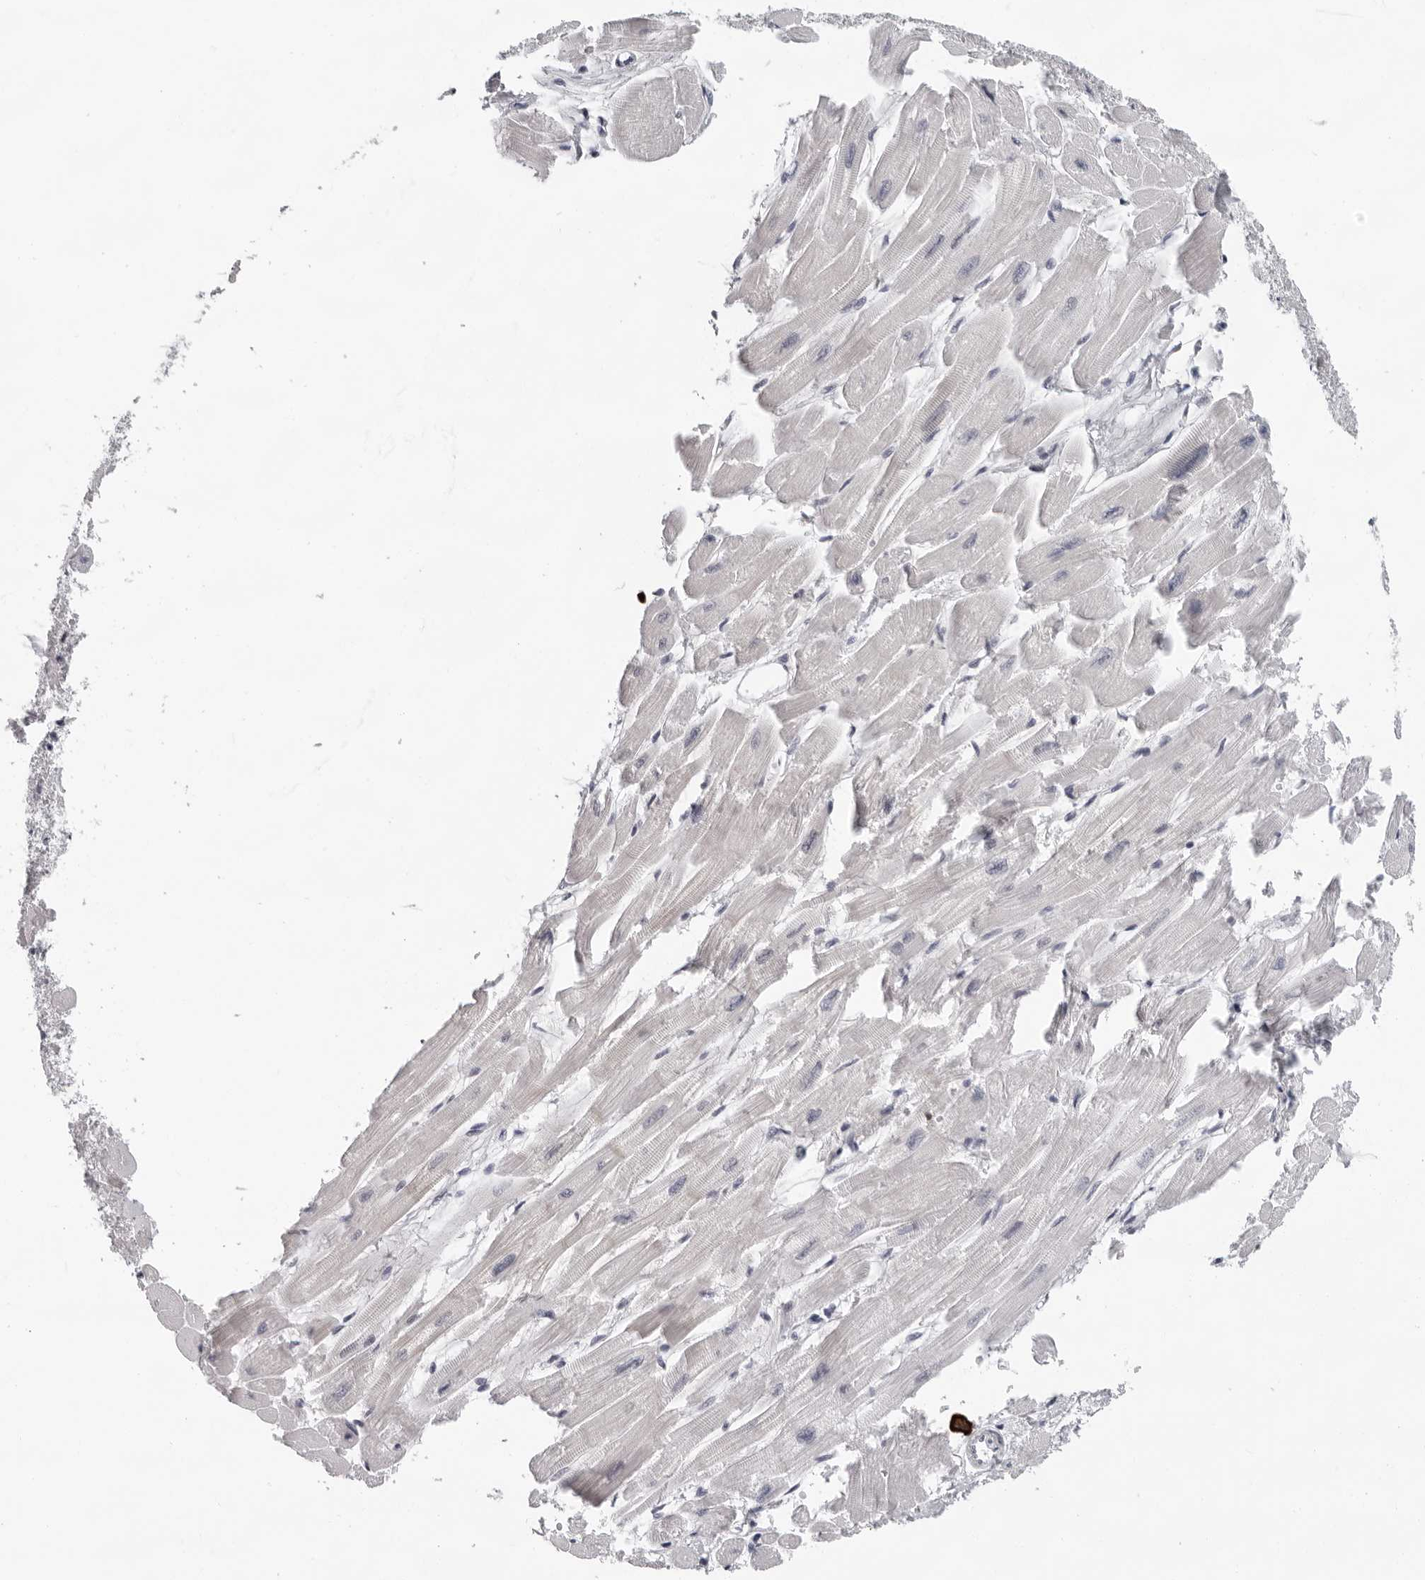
{"staining": {"intensity": "negative", "quantity": "none", "location": "none"}, "tissue": "heart muscle", "cell_type": "Cardiomyocytes", "image_type": "normal", "snomed": [{"axis": "morphology", "description": "Normal tissue, NOS"}, {"axis": "topography", "description": "Heart"}], "caption": "IHC photomicrograph of unremarkable heart muscle: human heart muscle stained with DAB demonstrates no significant protein staining in cardiomyocytes.", "gene": "CCDC28B", "patient": {"sex": "female", "age": 54}}